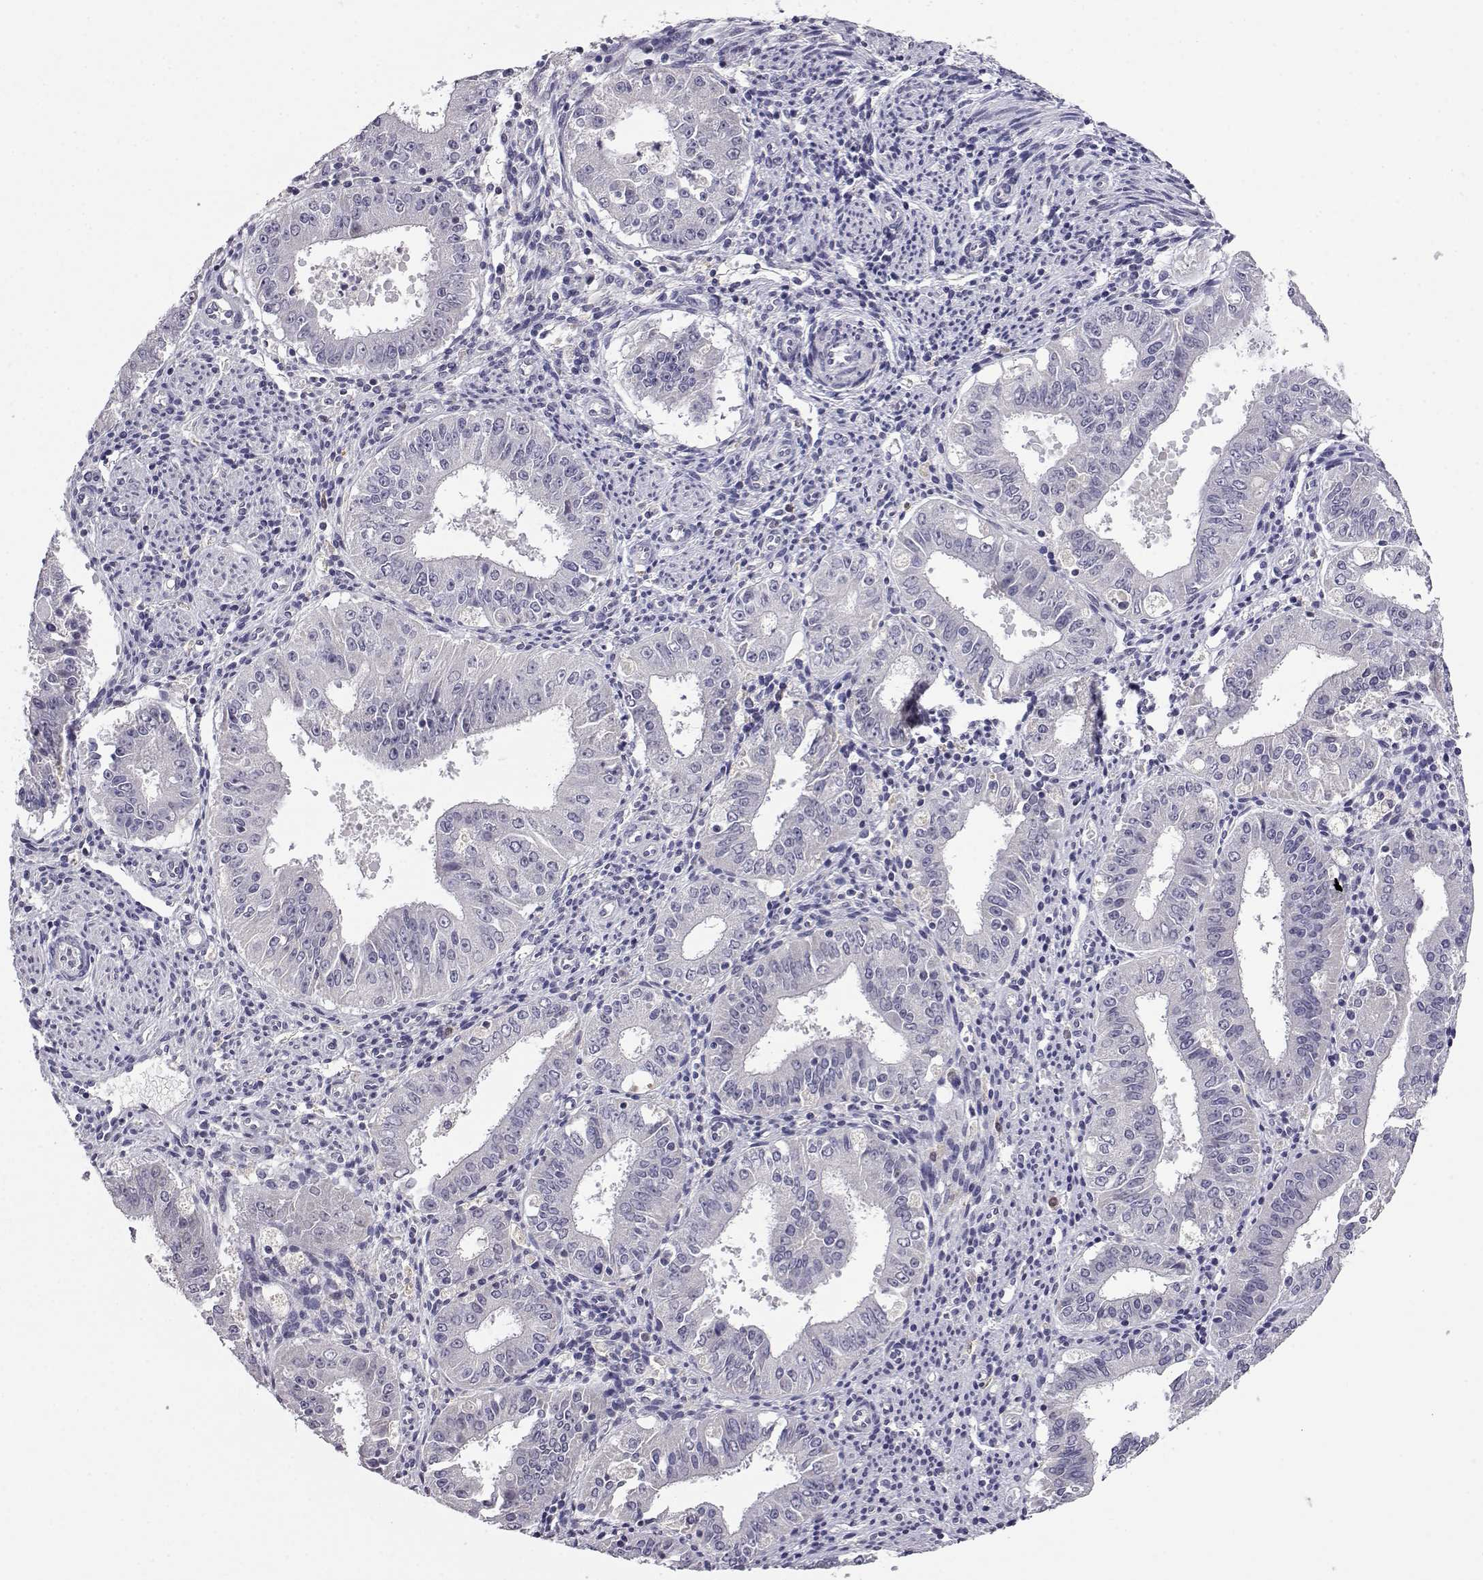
{"staining": {"intensity": "negative", "quantity": "none", "location": "none"}, "tissue": "ovarian cancer", "cell_type": "Tumor cells", "image_type": "cancer", "snomed": [{"axis": "morphology", "description": "Carcinoma, endometroid"}, {"axis": "topography", "description": "Ovary"}], "caption": "Tumor cells show no significant protein expression in endometroid carcinoma (ovarian).", "gene": "AKR1B1", "patient": {"sex": "female", "age": 42}}